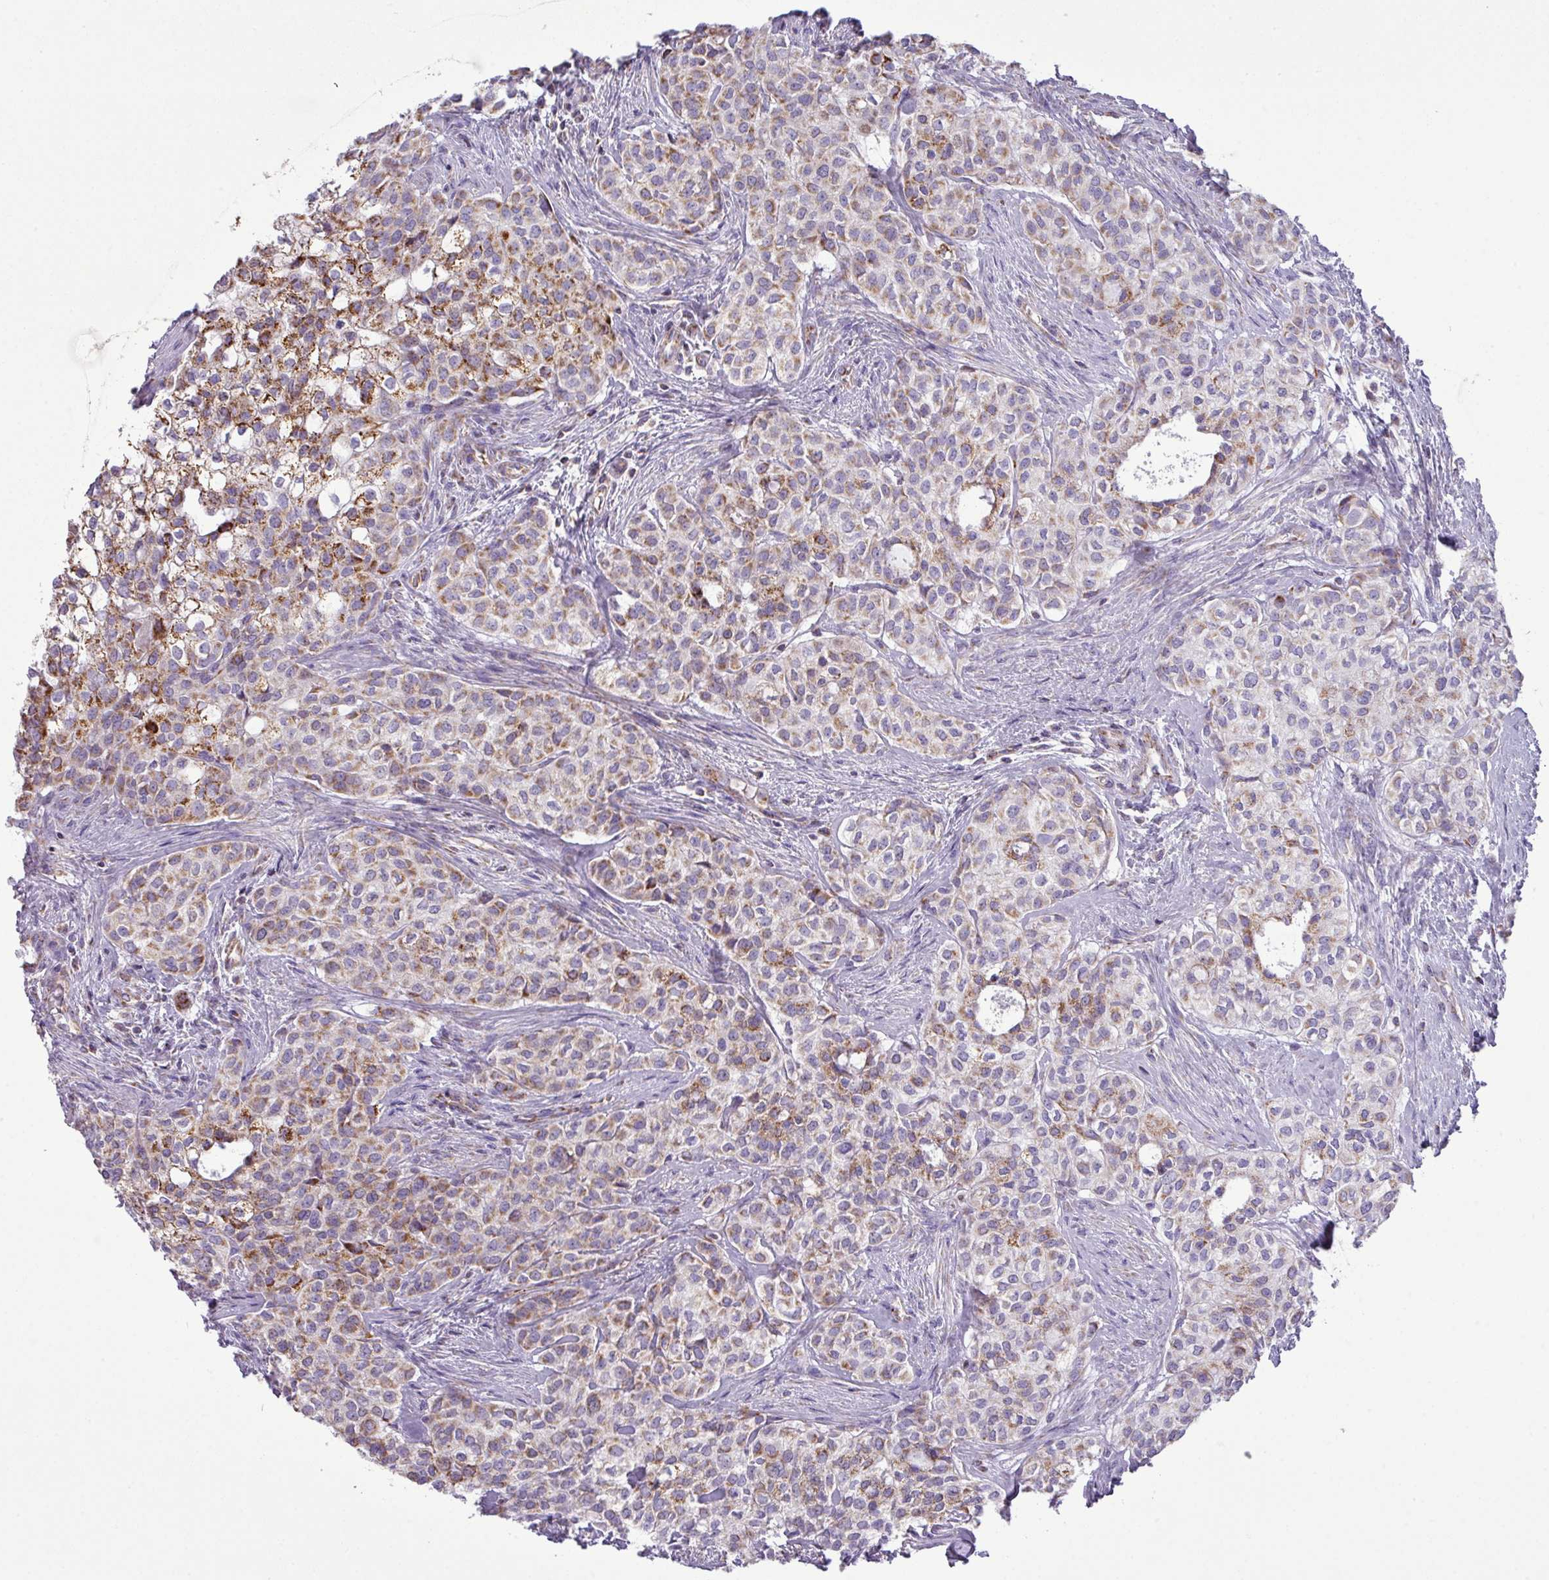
{"staining": {"intensity": "moderate", "quantity": ">75%", "location": "cytoplasmic/membranous"}, "tissue": "head and neck cancer", "cell_type": "Tumor cells", "image_type": "cancer", "snomed": [{"axis": "morphology", "description": "Adenocarcinoma, NOS"}, {"axis": "topography", "description": "Head-Neck"}], "caption": "Human adenocarcinoma (head and neck) stained with a protein marker reveals moderate staining in tumor cells.", "gene": "ZNF81", "patient": {"sex": "male", "age": 81}}